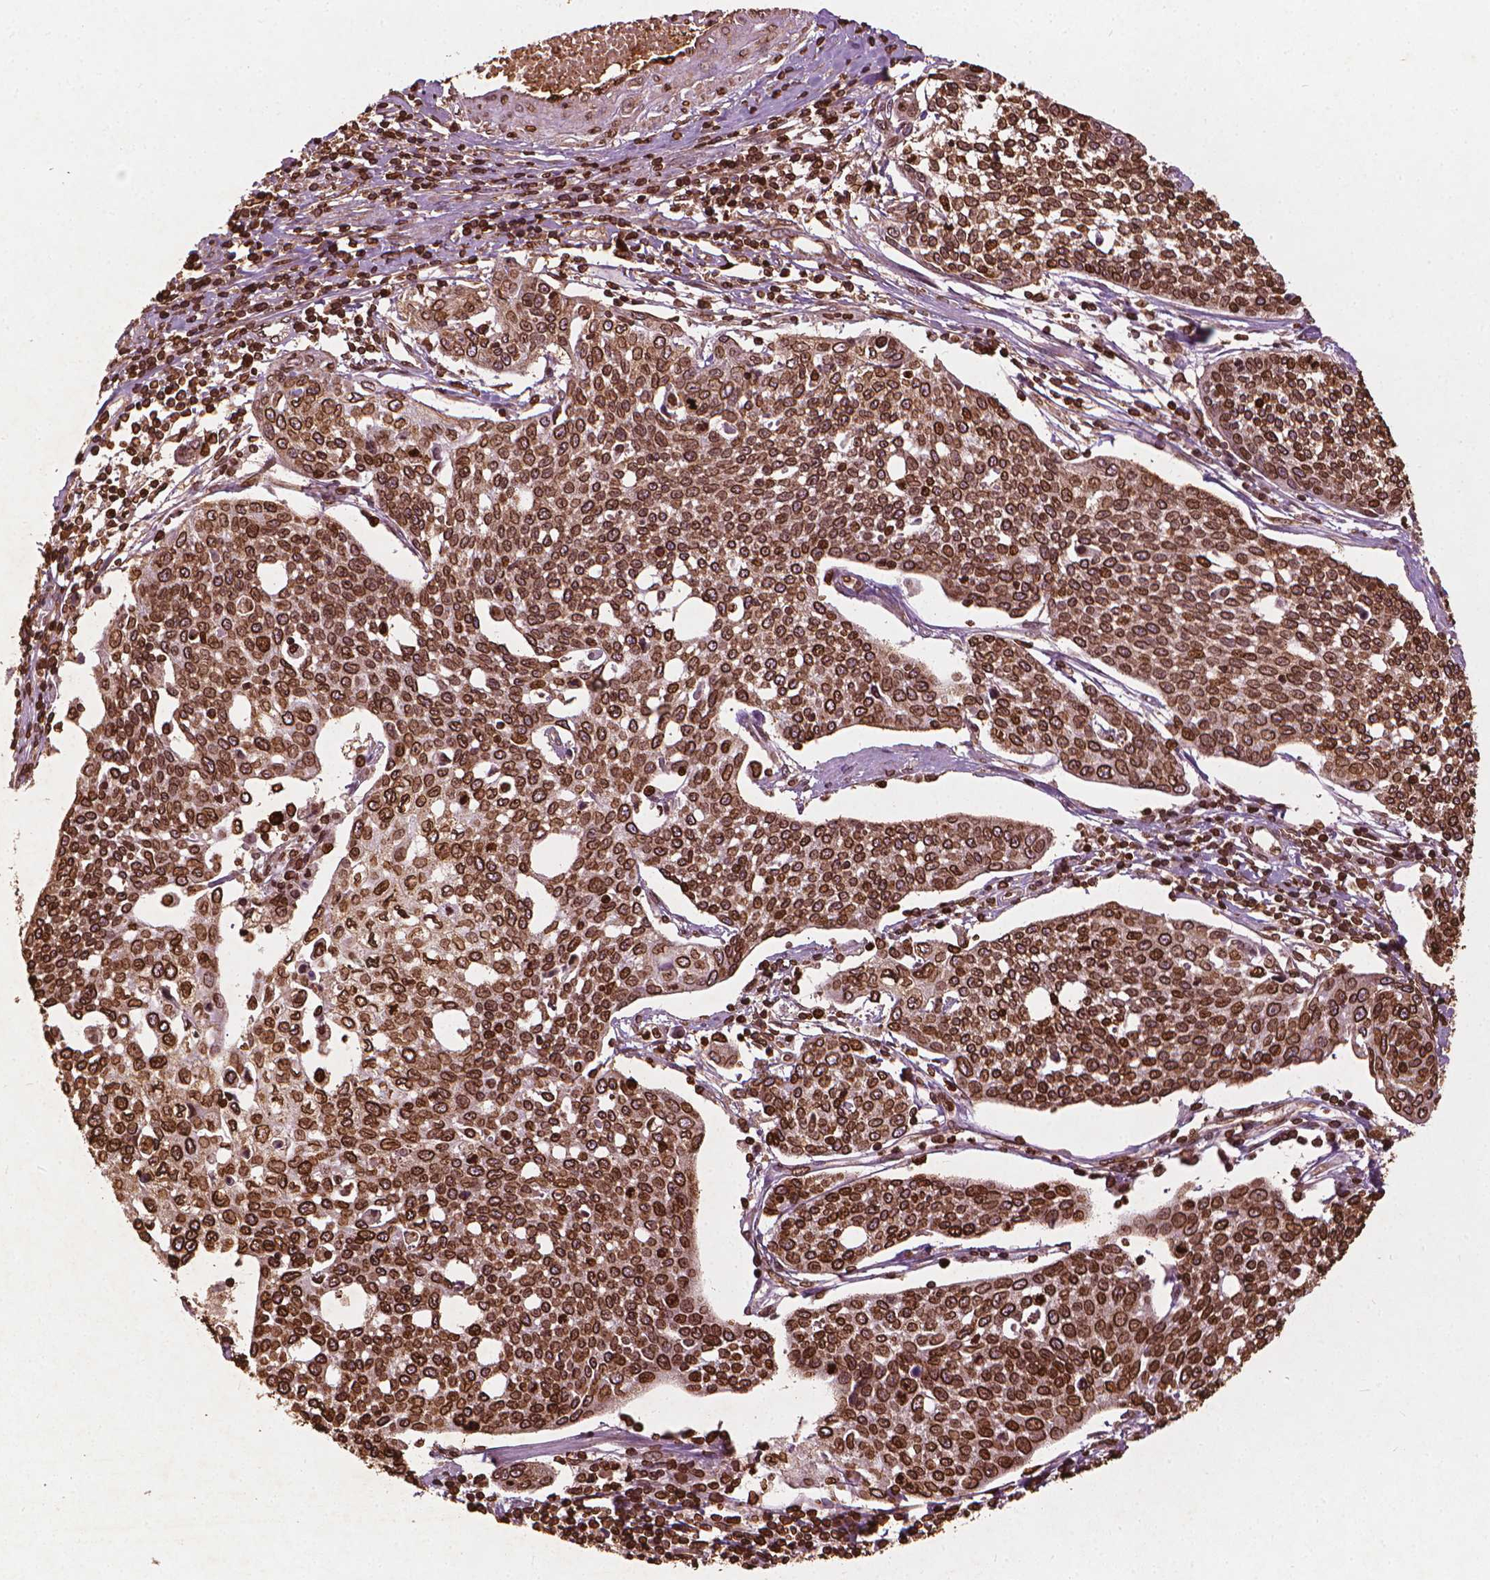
{"staining": {"intensity": "strong", "quantity": ">75%", "location": "cytoplasmic/membranous,nuclear"}, "tissue": "cervical cancer", "cell_type": "Tumor cells", "image_type": "cancer", "snomed": [{"axis": "morphology", "description": "Squamous cell carcinoma, NOS"}, {"axis": "topography", "description": "Cervix"}], "caption": "Immunohistochemistry (IHC) photomicrograph of neoplastic tissue: cervical cancer (squamous cell carcinoma) stained using immunohistochemistry shows high levels of strong protein expression localized specifically in the cytoplasmic/membranous and nuclear of tumor cells, appearing as a cytoplasmic/membranous and nuclear brown color.", "gene": "LMNB1", "patient": {"sex": "female", "age": 34}}